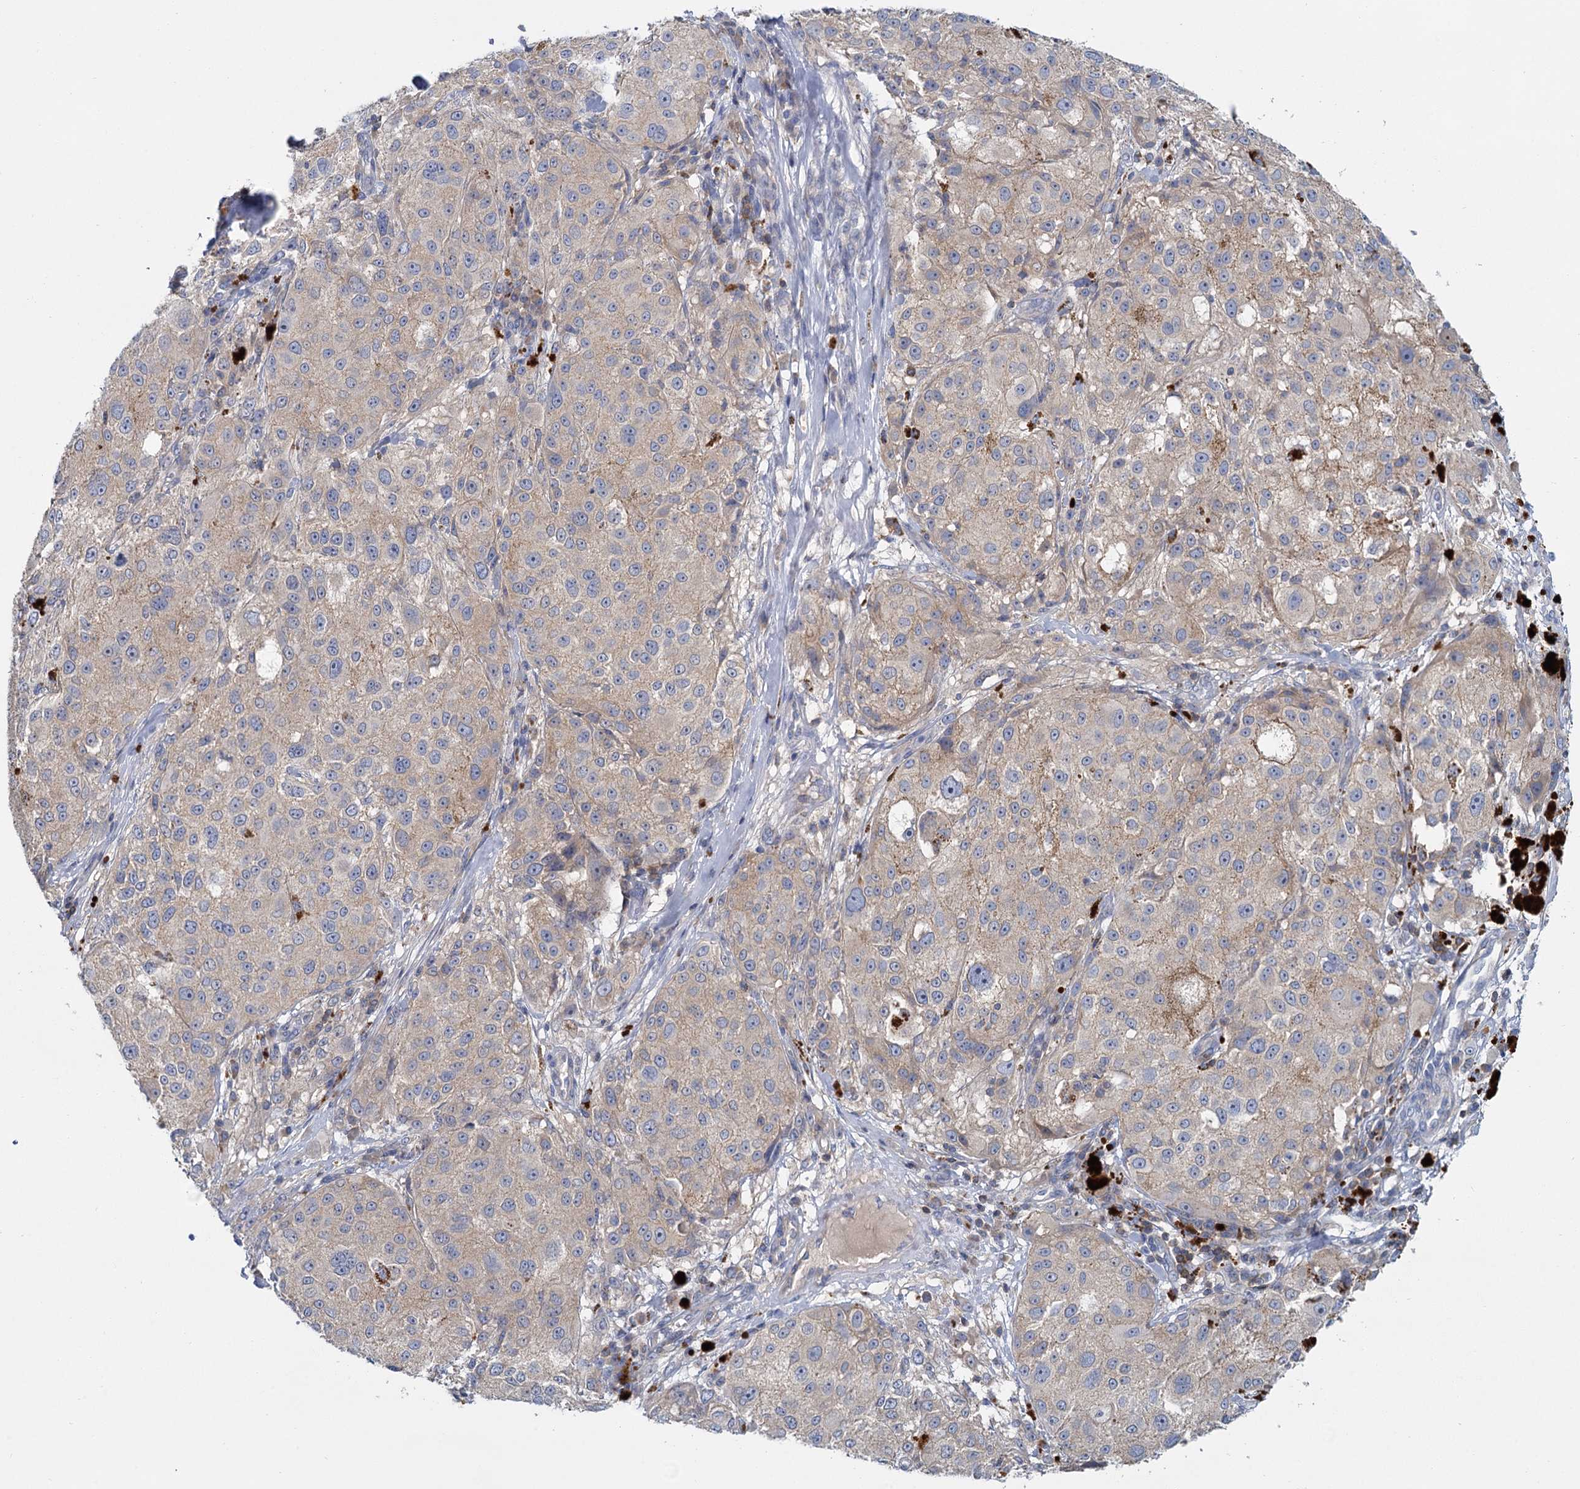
{"staining": {"intensity": "negative", "quantity": "none", "location": "none"}, "tissue": "melanoma", "cell_type": "Tumor cells", "image_type": "cancer", "snomed": [{"axis": "morphology", "description": "Necrosis, NOS"}, {"axis": "morphology", "description": "Malignant melanoma, NOS"}, {"axis": "topography", "description": "Skin"}], "caption": "The histopathology image shows no staining of tumor cells in melanoma.", "gene": "ACSM3", "patient": {"sex": "female", "age": 87}}